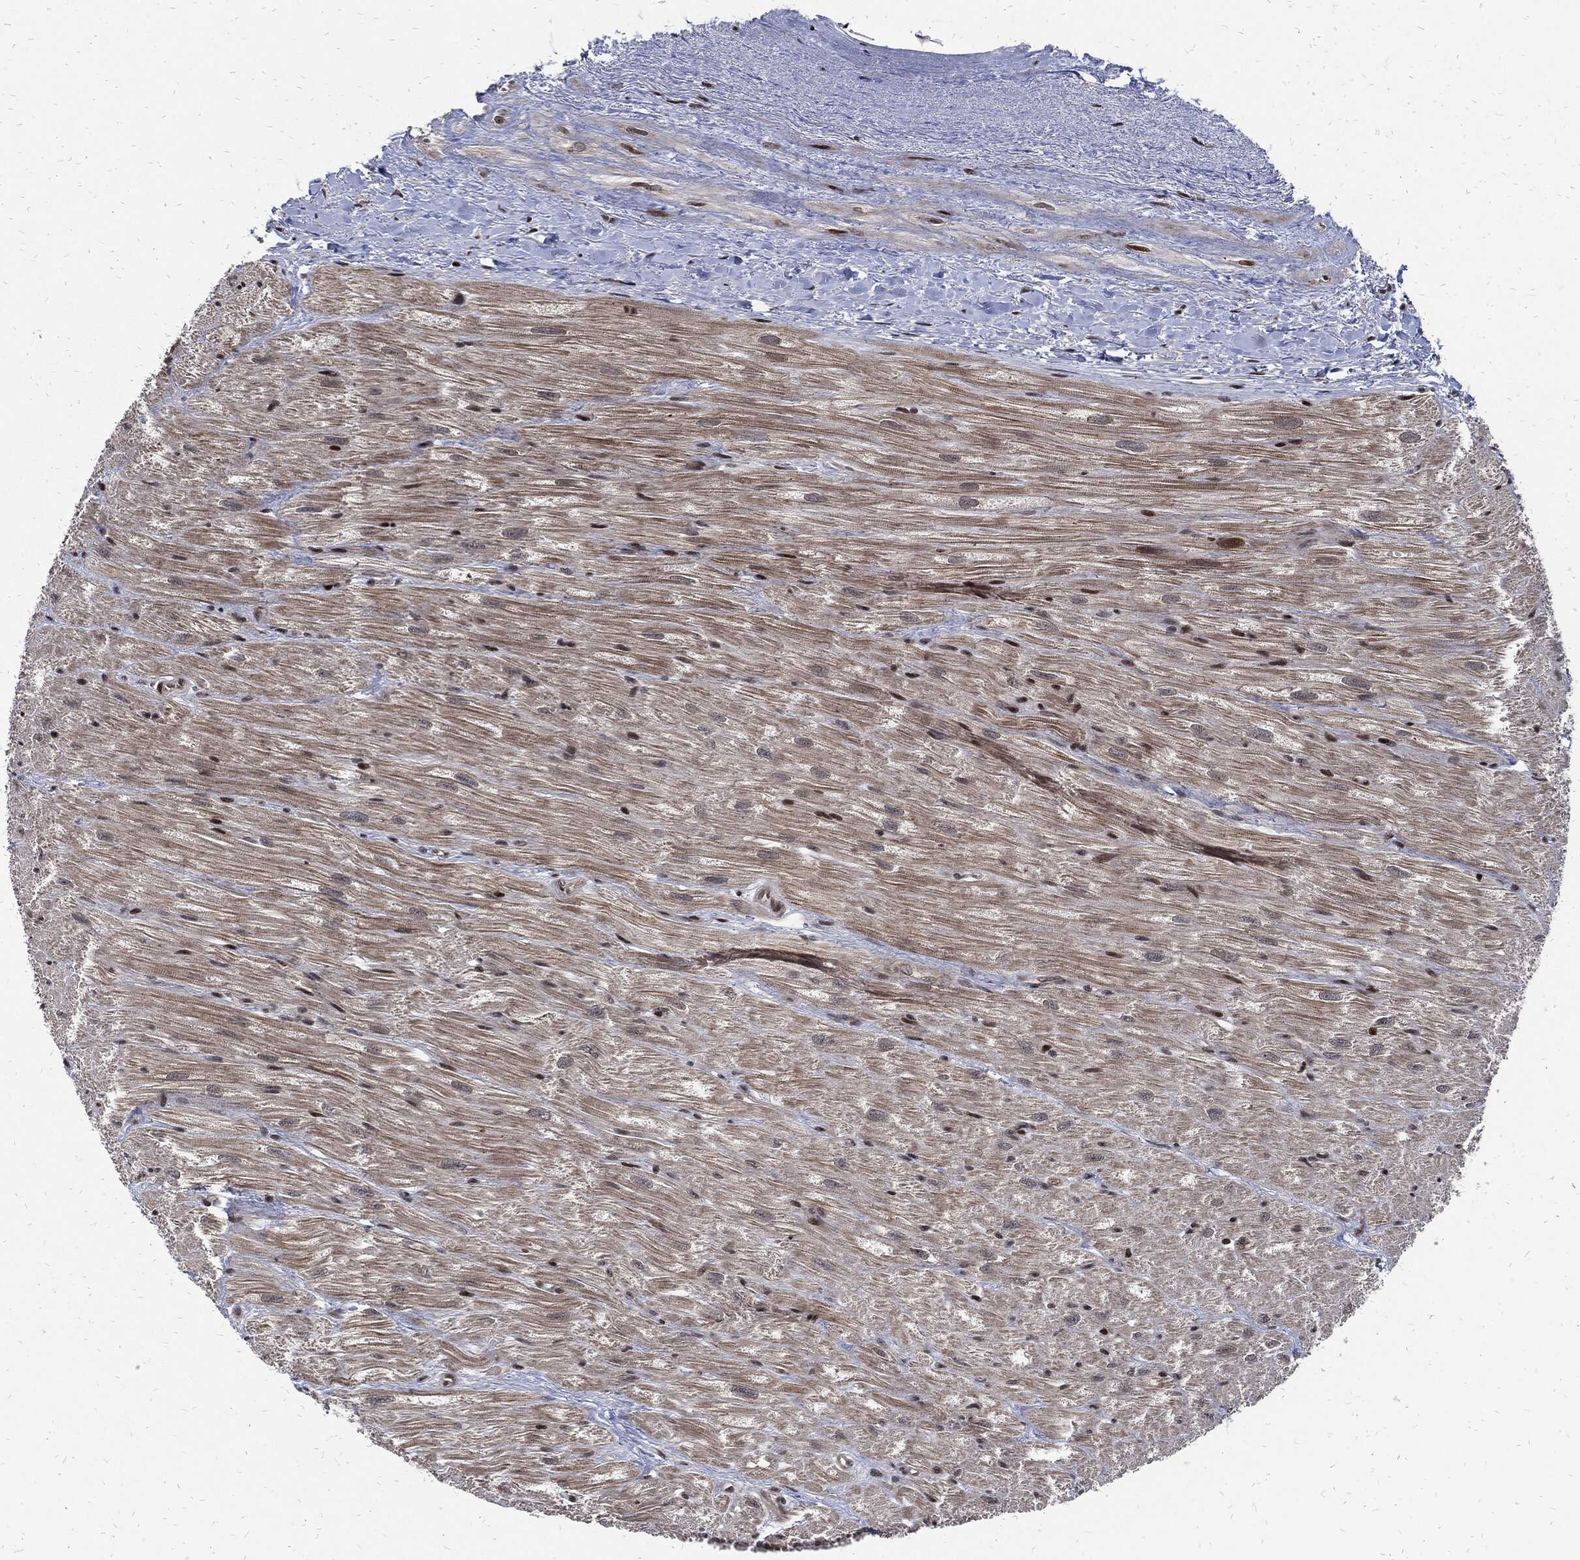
{"staining": {"intensity": "strong", "quantity": "<25%", "location": "nuclear"}, "tissue": "heart muscle", "cell_type": "Cardiomyocytes", "image_type": "normal", "snomed": [{"axis": "morphology", "description": "Normal tissue, NOS"}, {"axis": "topography", "description": "Heart"}], "caption": "Immunohistochemical staining of normal heart muscle demonstrates medium levels of strong nuclear positivity in approximately <25% of cardiomyocytes.", "gene": "ZNF775", "patient": {"sex": "male", "age": 62}}